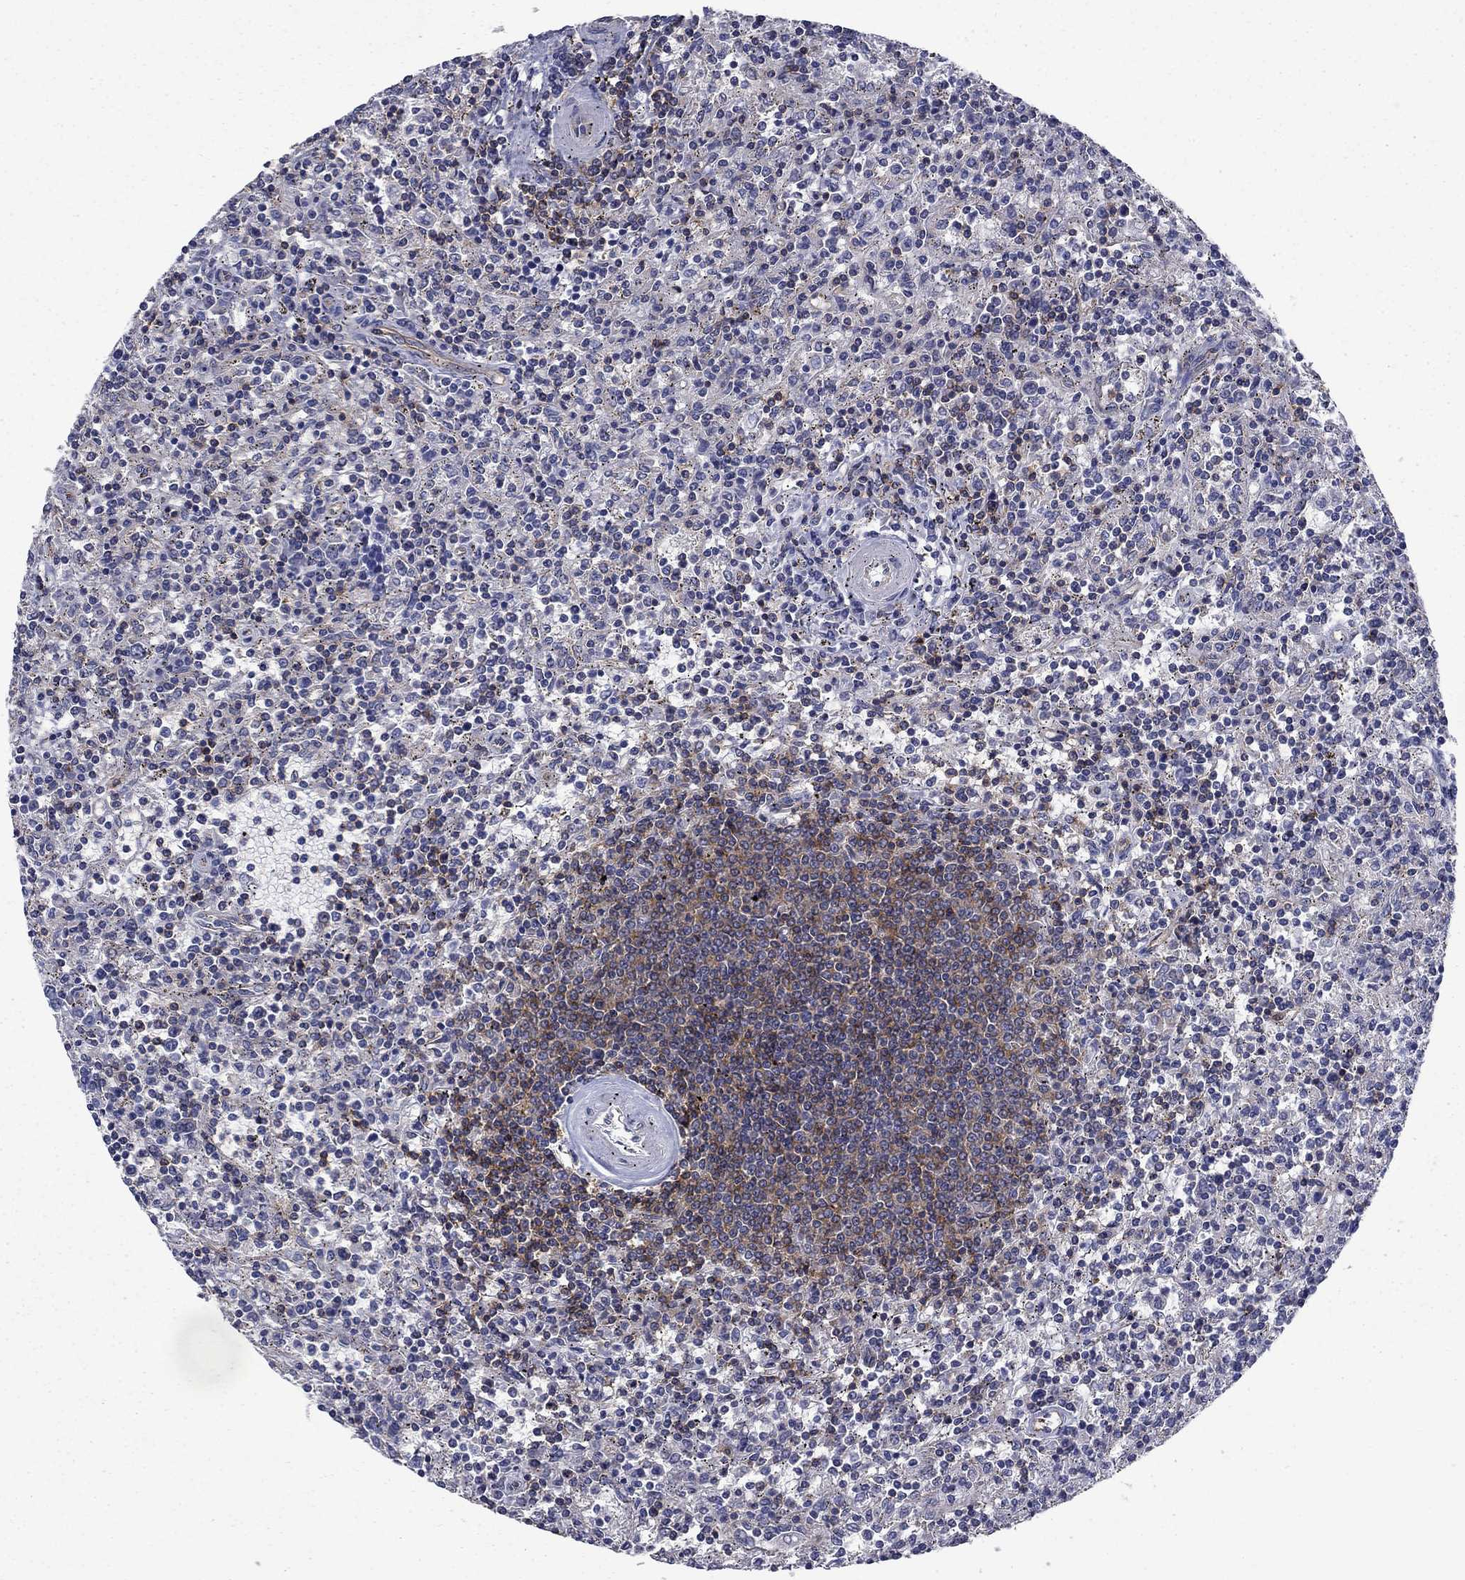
{"staining": {"intensity": "strong", "quantity": "<25%", "location": "cytoplasmic/membranous"}, "tissue": "lymphoma", "cell_type": "Tumor cells", "image_type": "cancer", "snomed": [{"axis": "morphology", "description": "Malignant lymphoma, non-Hodgkin's type, Low grade"}, {"axis": "topography", "description": "Spleen"}], "caption": "Protein expression by IHC reveals strong cytoplasmic/membranous expression in about <25% of tumor cells in lymphoma. The staining was performed using DAB (3,3'-diaminobenzidine) to visualize the protein expression in brown, while the nuclei were stained in blue with hematoxylin (Magnification: 20x).", "gene": "SIT1", "patient": {"sex": "male", "age": 62}}